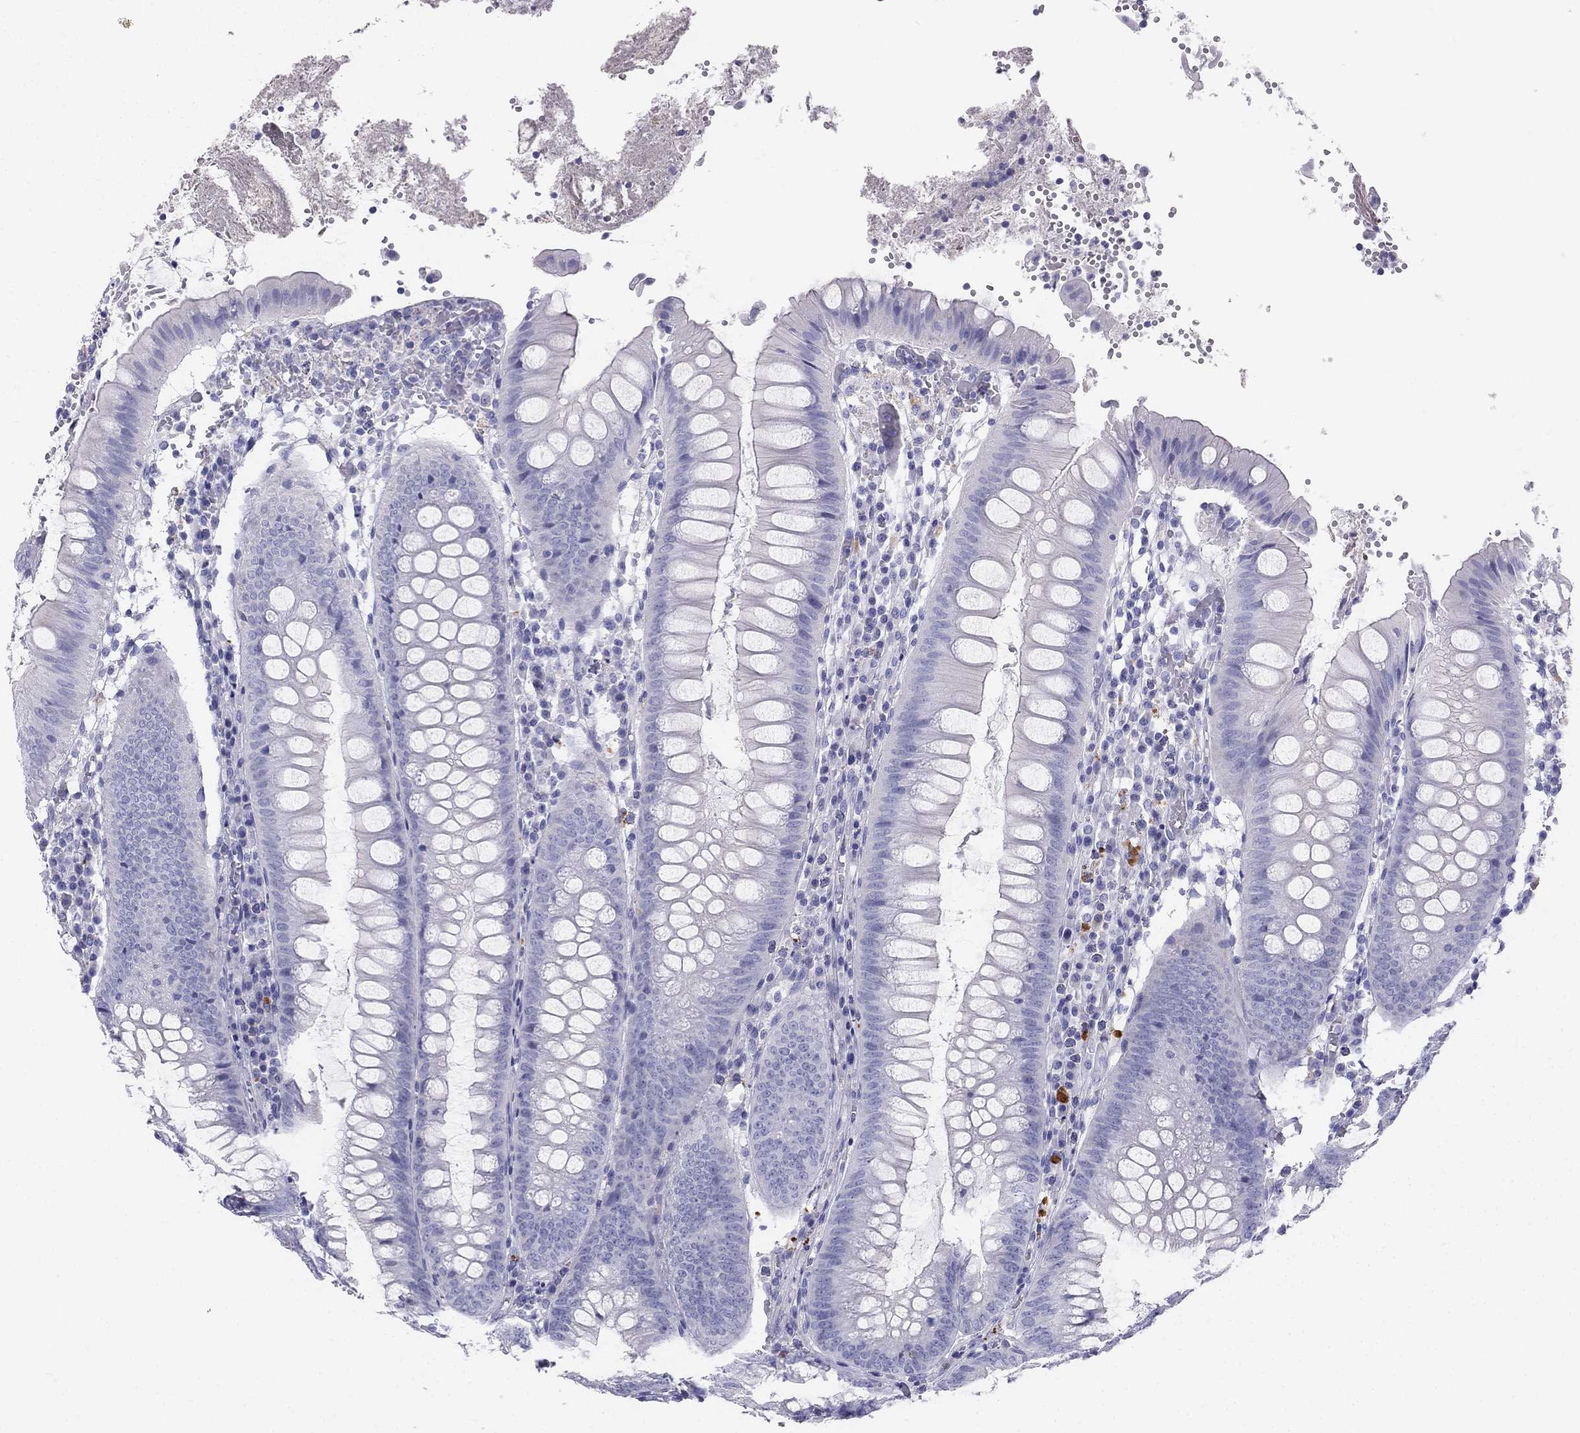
{"staining": {"intensity": "negative", "quantity": "none", "location": "none"}, "tissue": "appendix", "cell_type": "Glandular cells", "image_type": "normal", "snomed": [{"axis": "morphology", "description": "Normal tissue, NOS"}, {"axis": "morphology", "description": "Inflammation, NOS"}, {"axis": "topography", "description": "Appendix"}], "caption": "Glandular cells show no significant staining in unremarkable appendix. (DAB (3,3'-diaminobenzidine) IHC, high magnification).", "gene": "ALOXE3", "patient": {"sex": "male", "age": 16}}